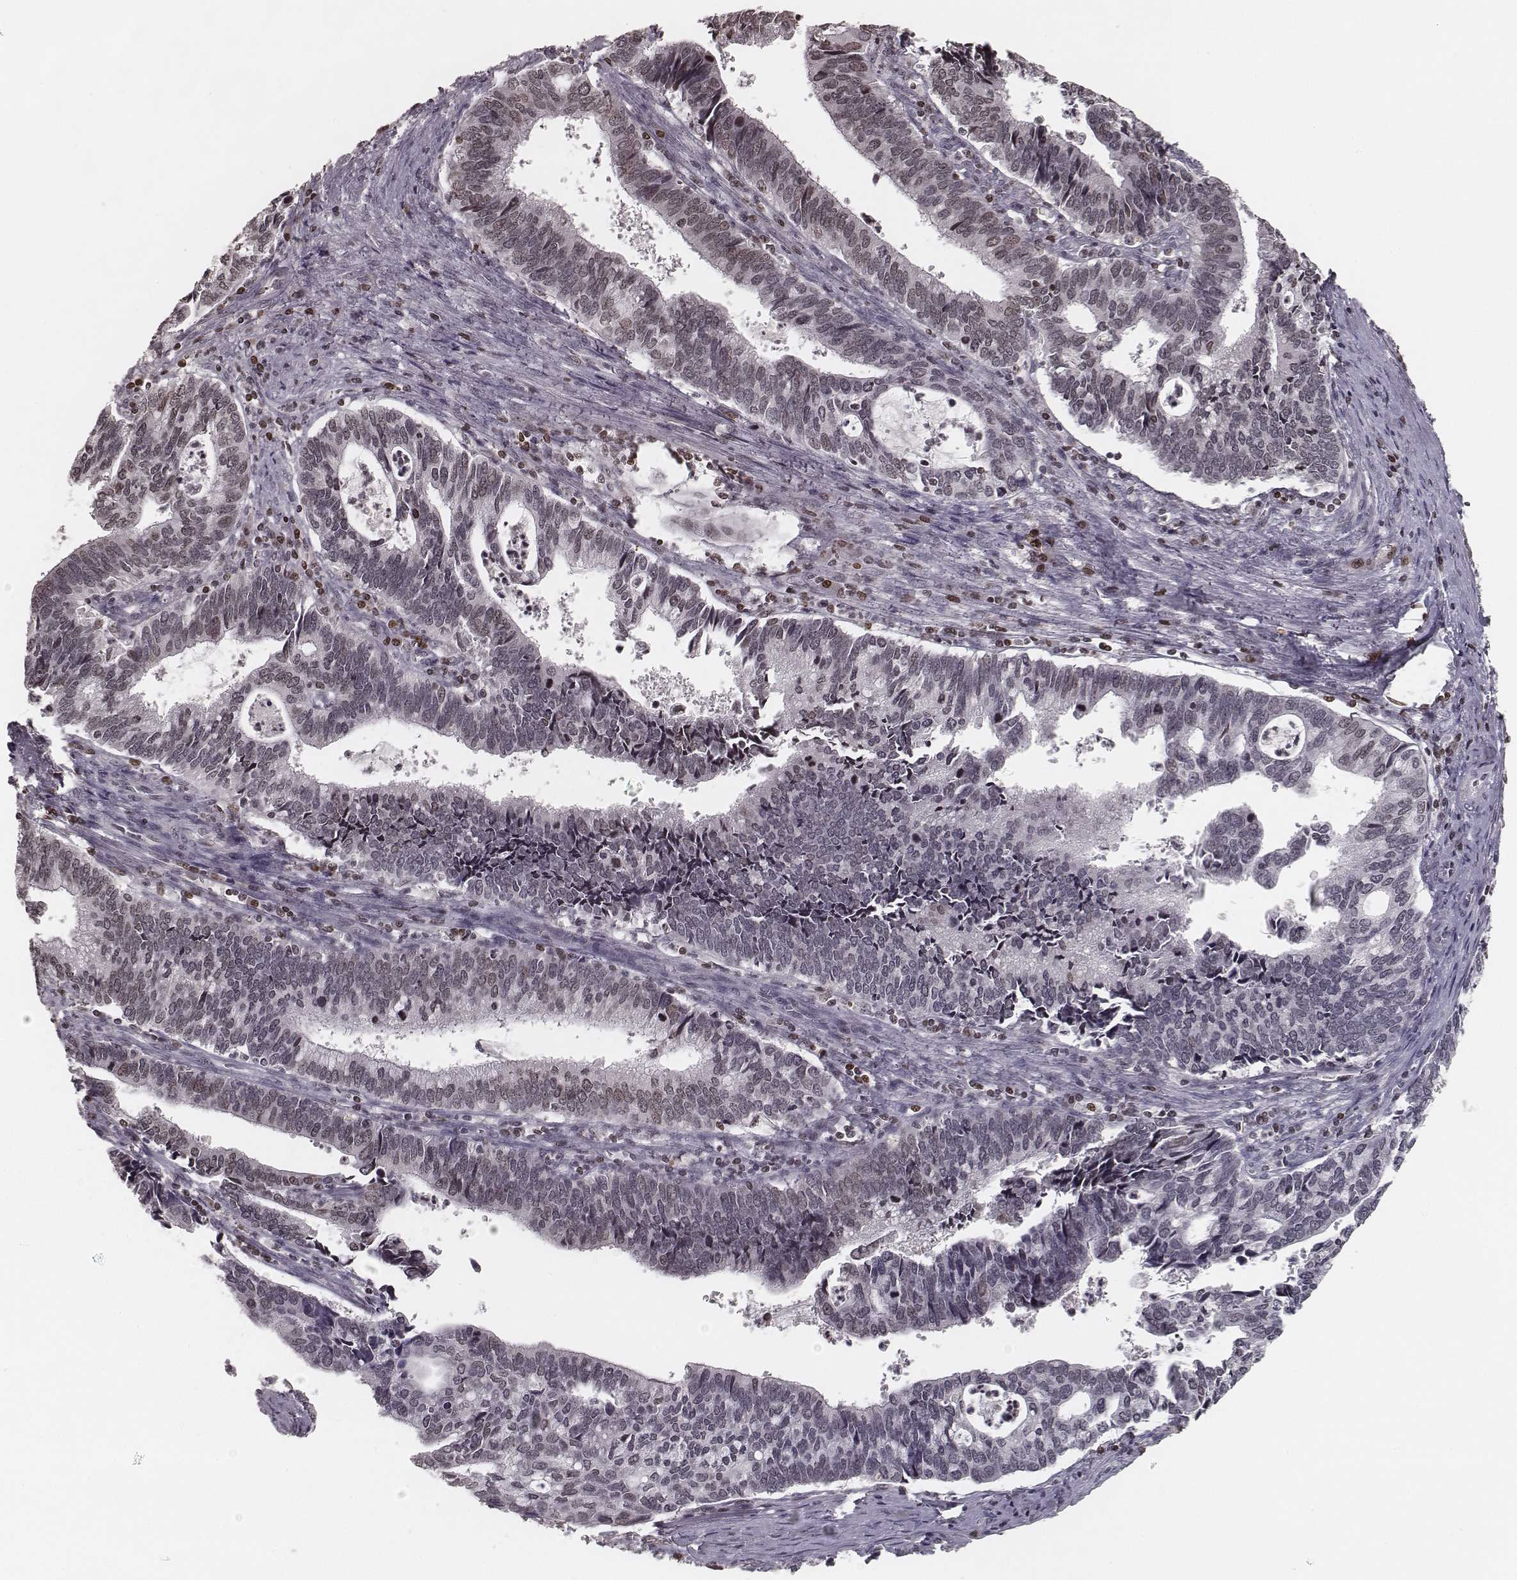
{"staining": {"intensity": "weak", "quantity": "<25%", "location": "nuclear"}, "tissue": "cervical cancer", "cell_type": "Tumor cells", "image_type": "cancer", "snomed": [{"axis": "morphology", "description": "Adenocarcinoma, NOS"}, {"axis": "topography", "description": "Cervix"}], "caption": "High power microscopy photomicrograph of an IHC photomicrograph of adenocarcinoma (cervical), revealing no significant positivity in tumor cells.", "gene": "HMGA2", "patient": {"sex": "female", "age": 42}}